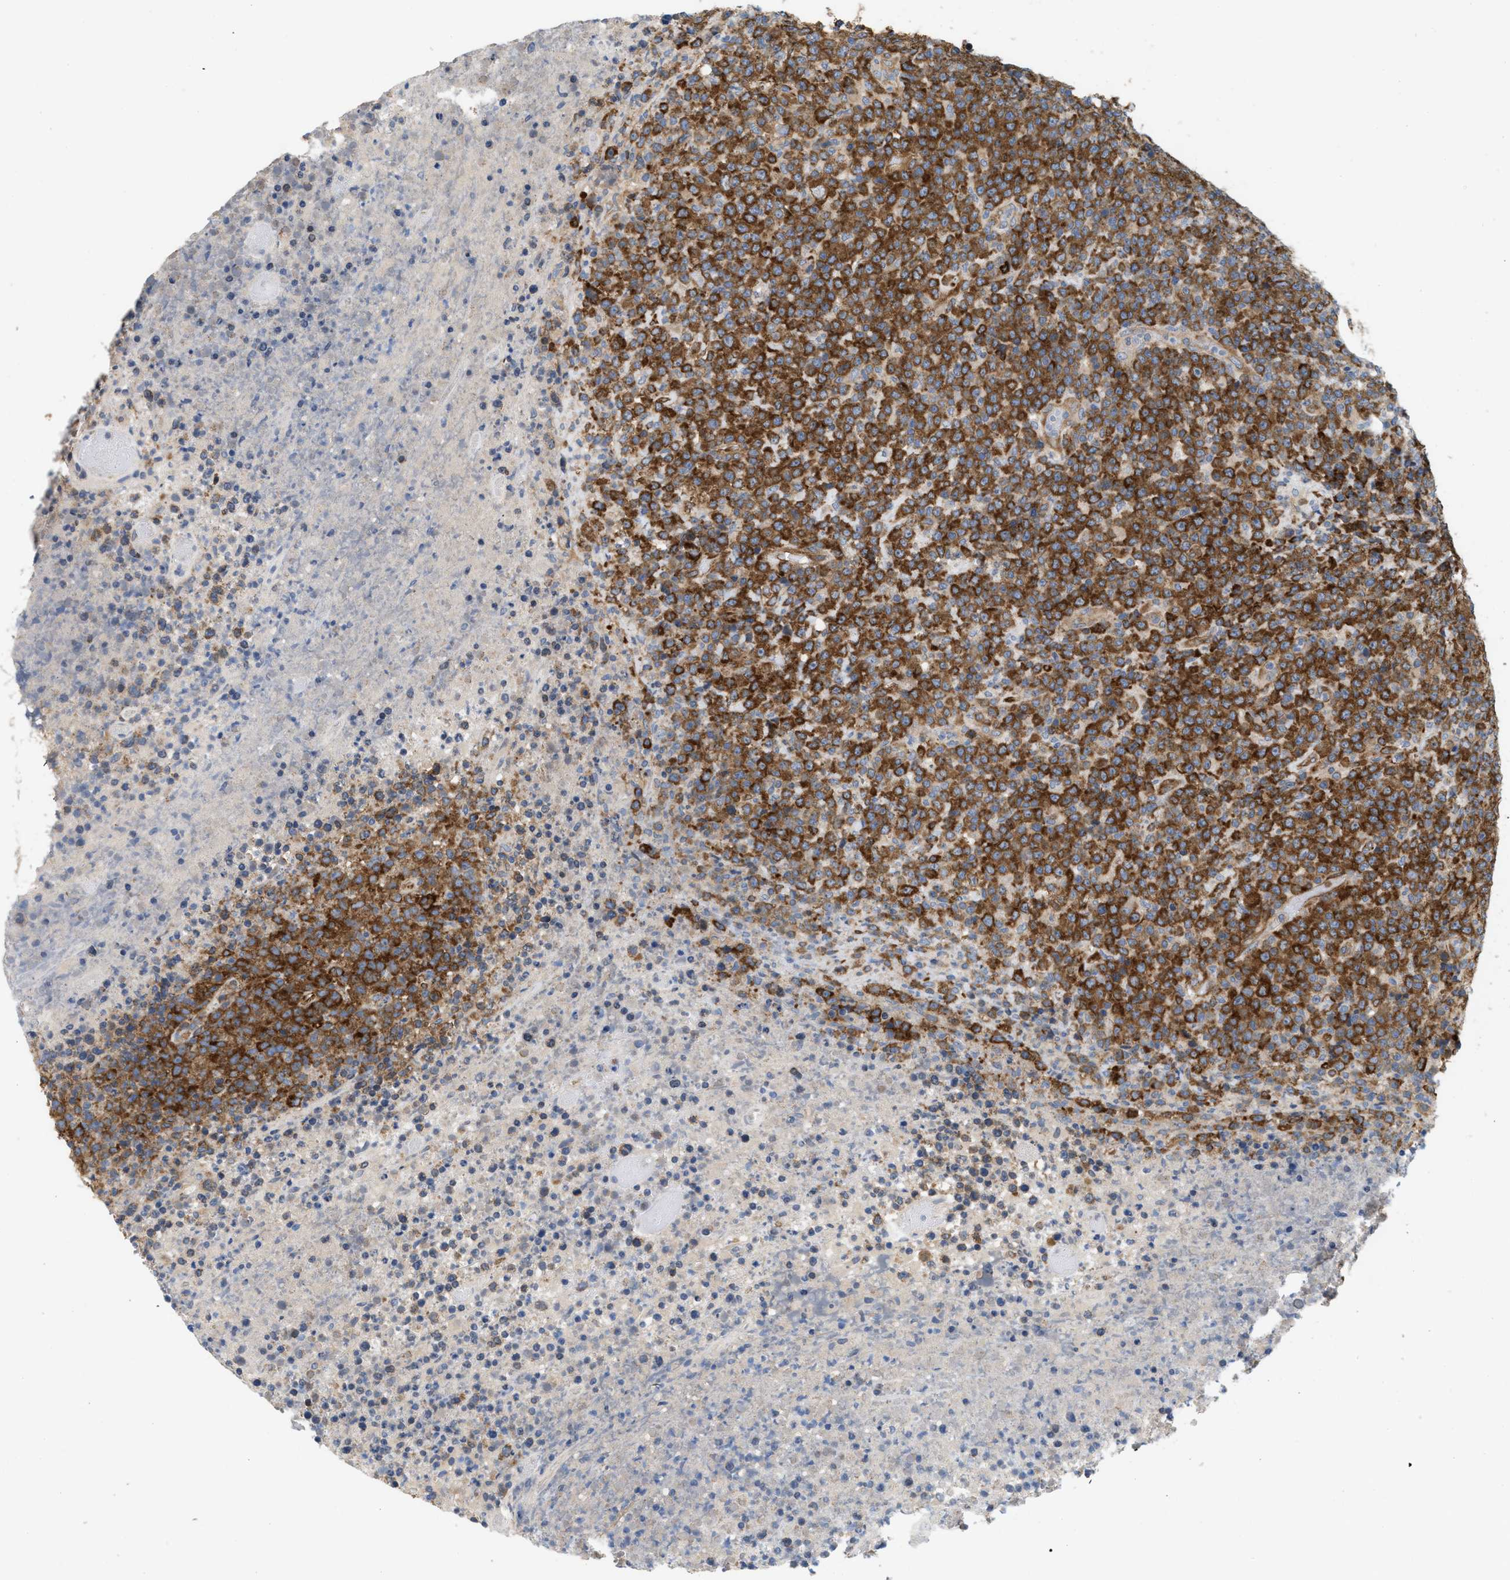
{"staining": {"intensity": "strong", "quantity": ">75%", "location": "cytoplasmic/membranous"}, "tissue": "lymphoma", "cell_type": "Tumor cells", "image_type": "cancer", "snomed": [{"axis": "morphology", "description": "Malignant lymphoma, non-Hodgkin's type, High grade"}, {"axis": "topography", "description": "Lymph node"}], "caption": "Immunohistochemical staining of human high-grade malignant lymphoma, non-Hodgkin's type reveals high levels of strong cytoplasmic/membranous protein expression in approximately >75% of tumor cells.", "gene": "UBAP2", "patient": {"sex": "male", "age": 13}}